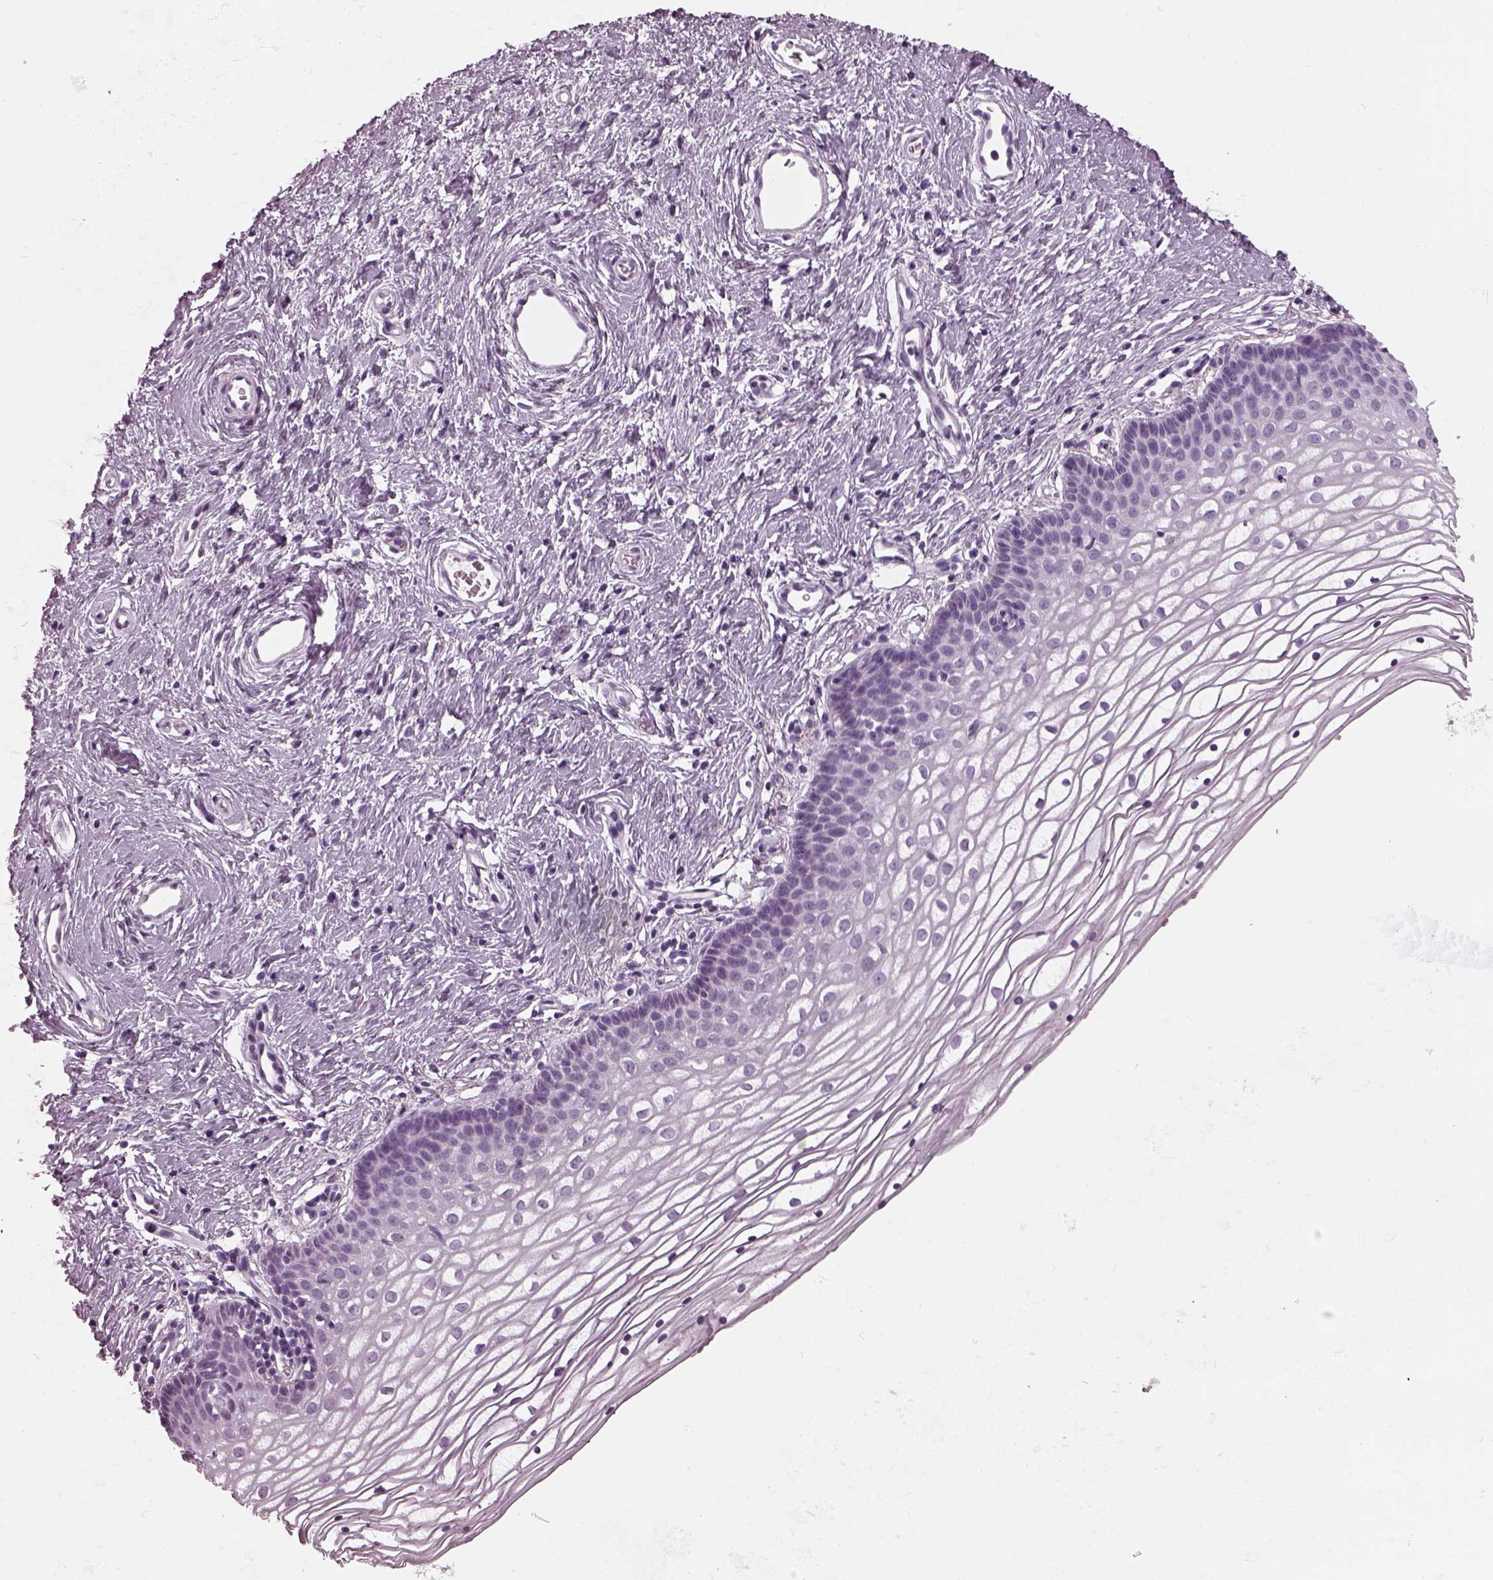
{"staining": {"intensity": "negative", "quantity": "none", "location": "none"}, "tissue": "vagina", "cell_type": "Squamous epithelial cells", "image_type": "normal", "snomed": [{"axis": "morphology", "description": "Normal tissue, NOS"}, {"axis": "topography", "description": "Vagina"}], "caption": "Immunohistochemistry (IHC) of unremarkable vagina reveals no positivity in squamous epithelial cells. (DAB immunohistochemistry (IHC) with hematoxylin counter stain).", "gene": "RCVRN", "patient": {"sex": "female", "age": 36}}